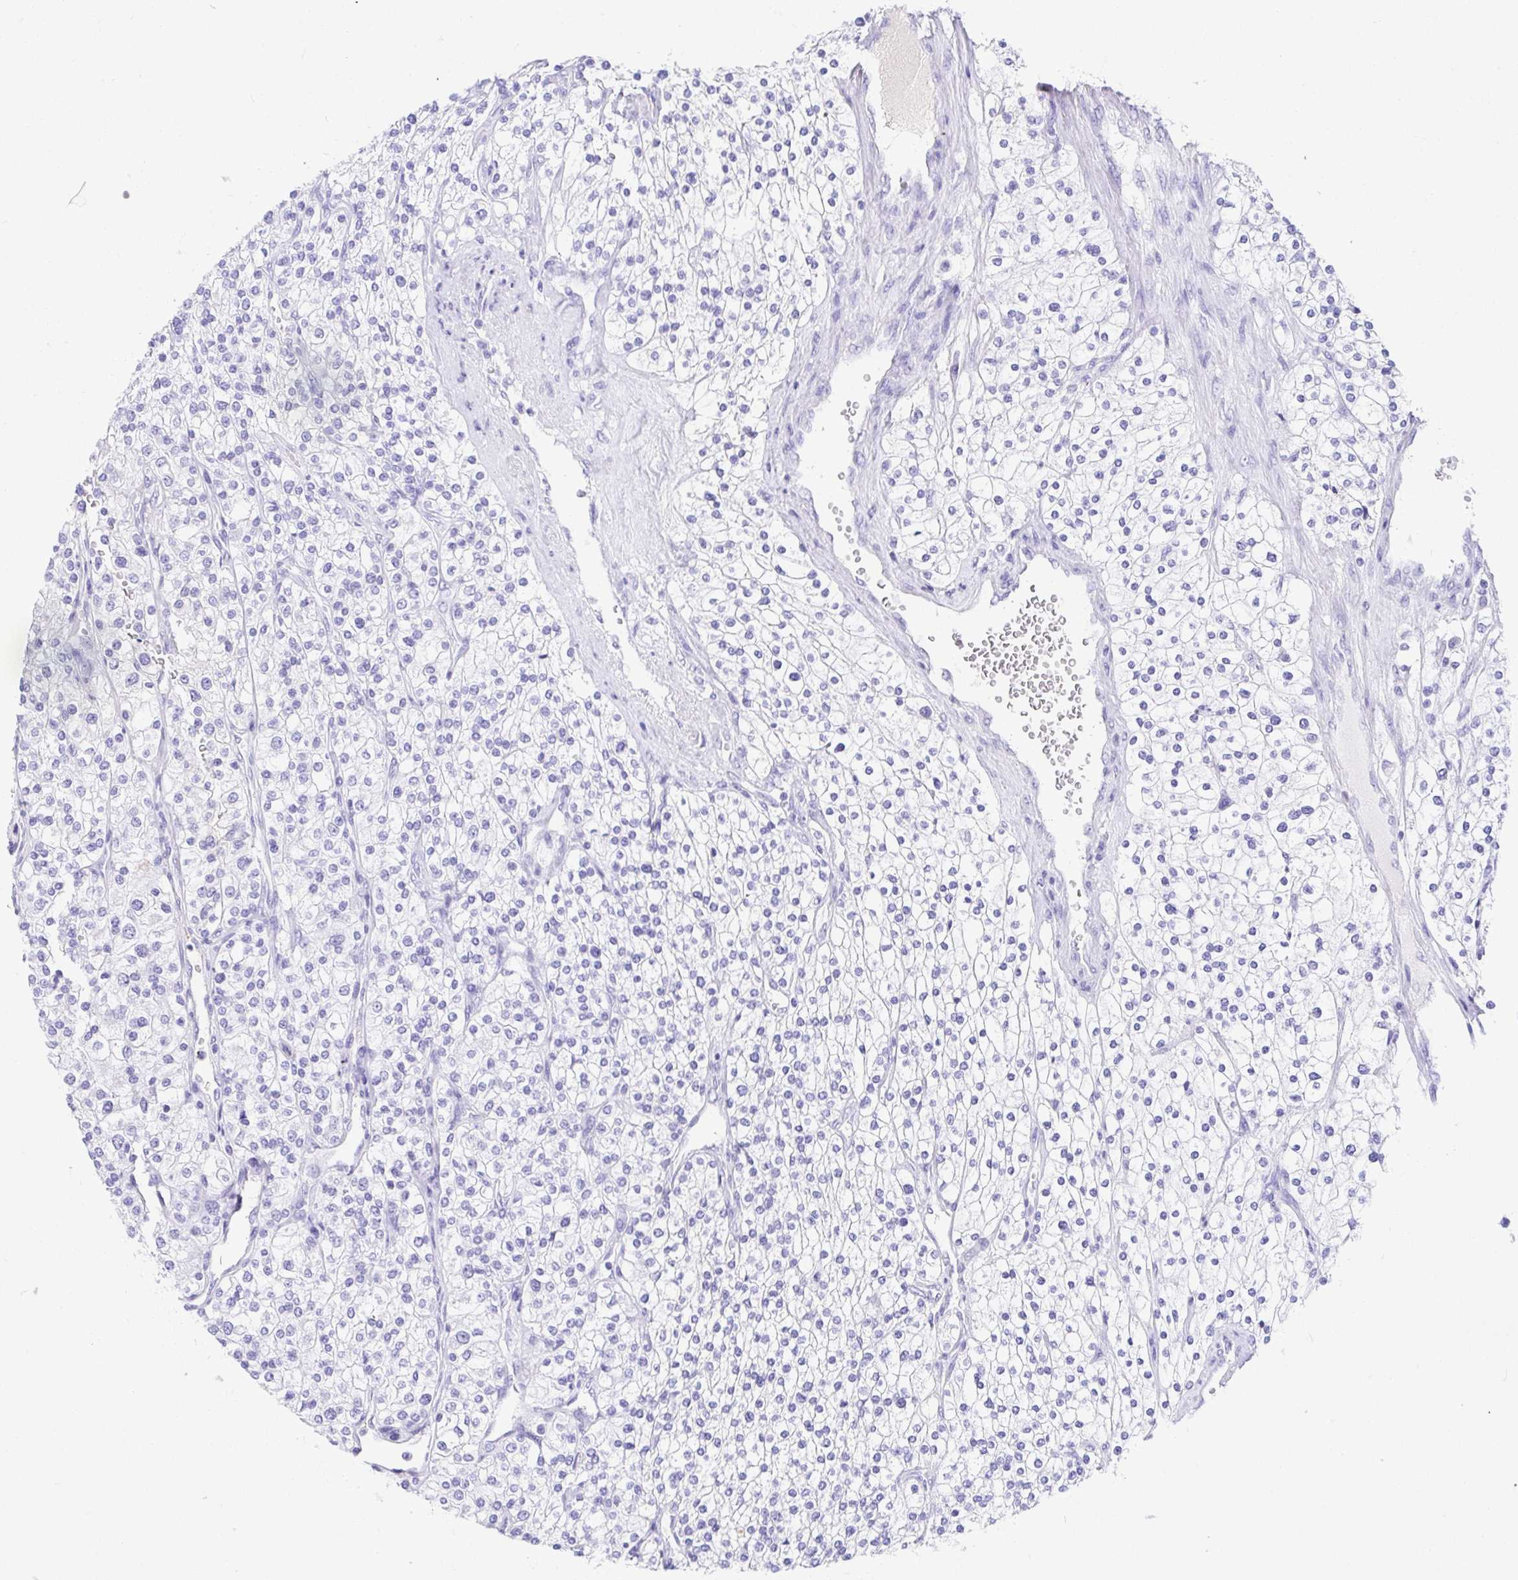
{"staining": {"intensity": "negative", "quantity": "none", "location": "none"}, "tissue": "renal cancer", "cell_type": "Tumor cells", "image_type": "cancer", "snomed": [{"axis": "morphology", "description": "Adenocarcinoma, NOS"}, {"axis": "topography", "description": "Kidney"}], "caption": "Renal cancer (adenocarcinoma) stained for a protein using immunohistochemistry reveals no expression tumor cells.", "gene": "GKN1", "patient": {"sex": "male", "age": 80}}